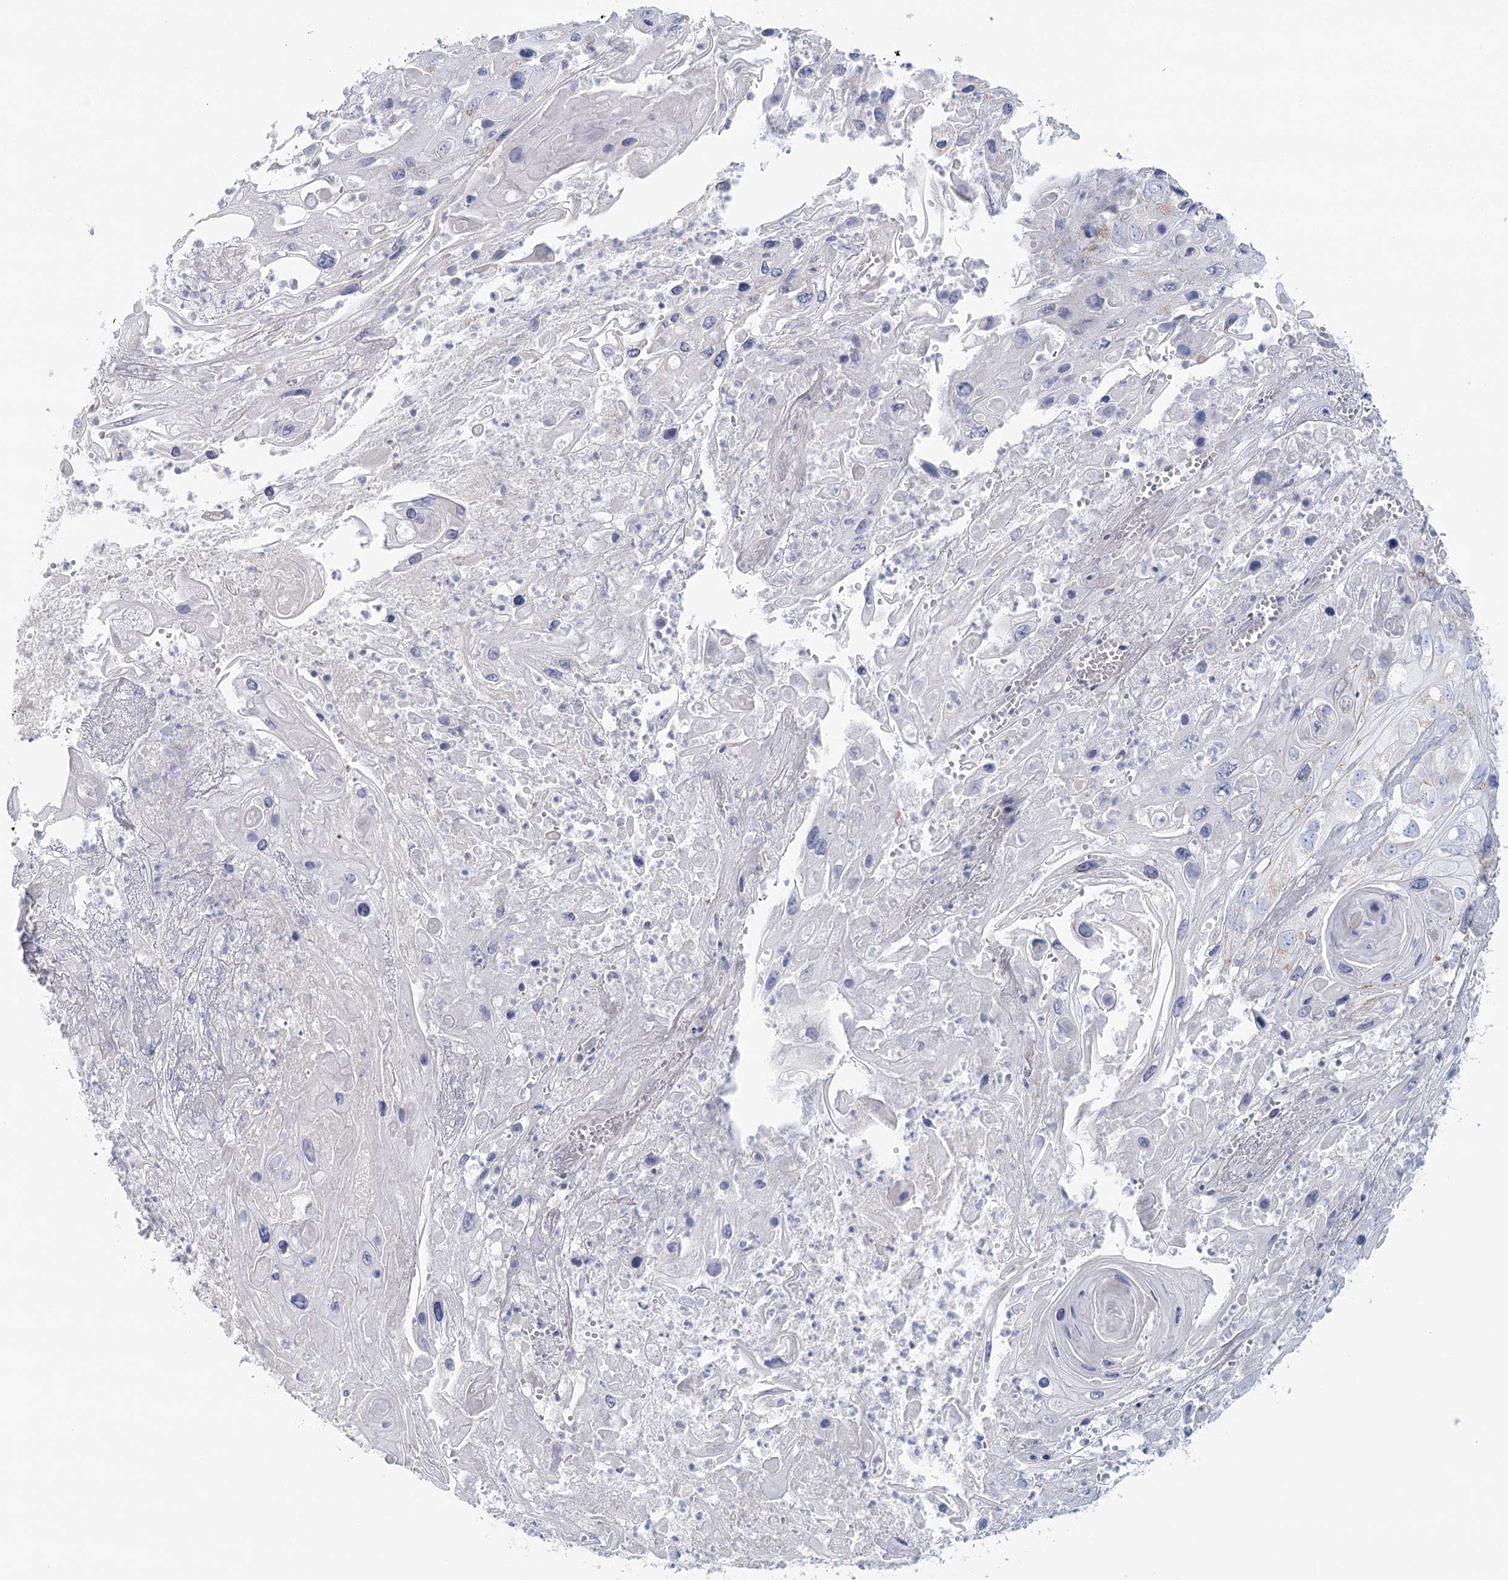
{"staining": {"intensity": "weak", "quantity": "<25%", "location": "cytoplasmic/membranous"}, "tissue": "skin cancer", "cell_type": "Tumor cells", "image_type": "cancer", "snomed": [{"axis": "morphology", "description": "Squamous cell carcinoma, NOS"}, {"axis": "topography", "description": "Skin"}], "caption": "Immunohistochemistry of skin cancer (squamous cell carcinoma) demonstrates no positivity in tumor cells.", "gene": "BPHL", "patient": {"sex": "male", "age": 55}}